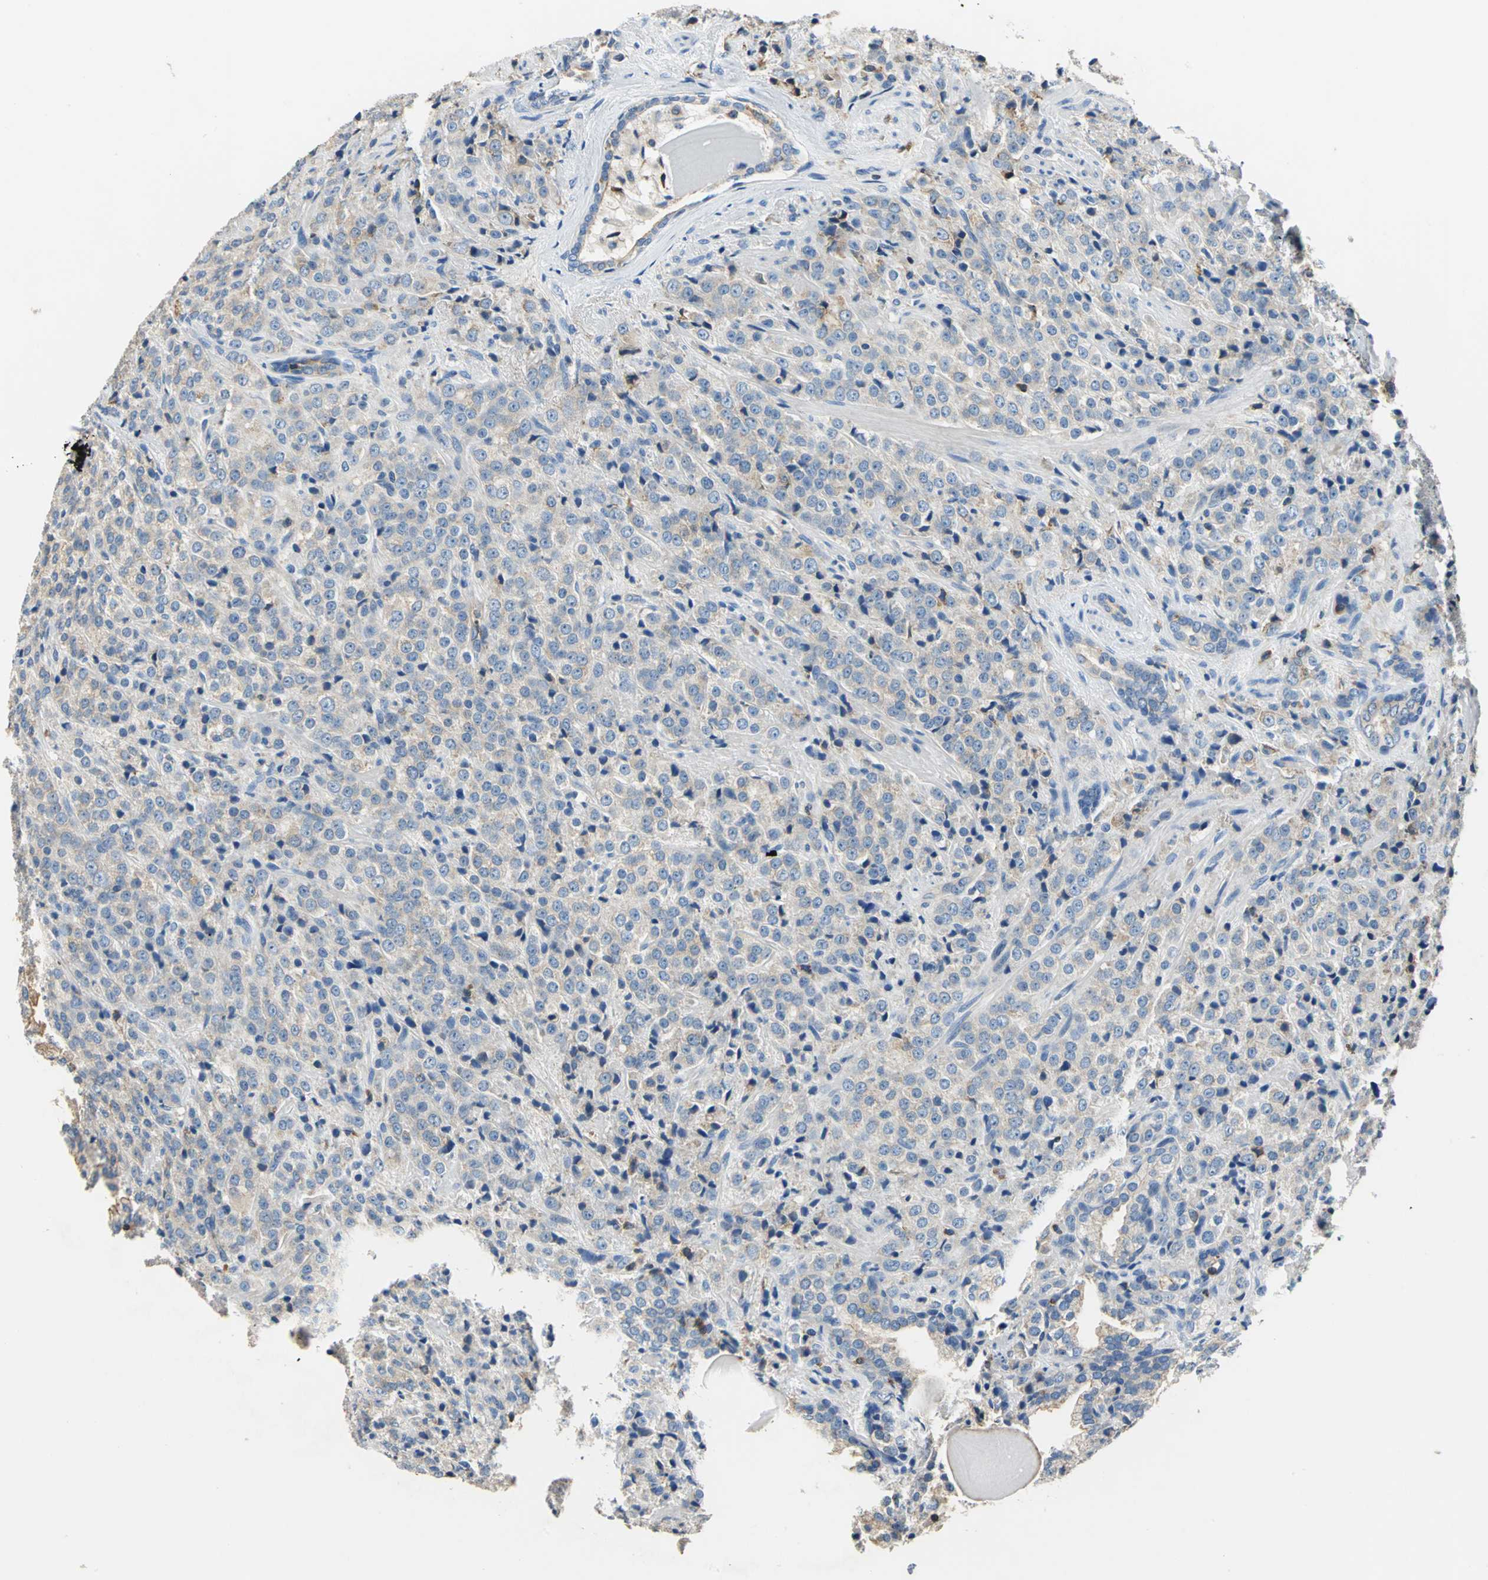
{"staining": {"intensity": "weak", "quantity": ">75%", "location": "cytoplasmic/membranous"}, "tissue": "prostate cancer", "cell_type": "Tumor cells", "image_type": "cancer", "snomed": [{"axis": "morphology", "description": "Adenocarcinoma, Medium grade"}, {"axis": "topography", "description": "Prostate"}], "caption": "IHC of prostate cancer (adenocarcinoma (medium-grade)) shows low levels of weak cytoplasmic/membranous expression in approximately >75% of tumor cells.", "gene": "SEPTIN6", "patient": {"sex": "male", "age": 70}}